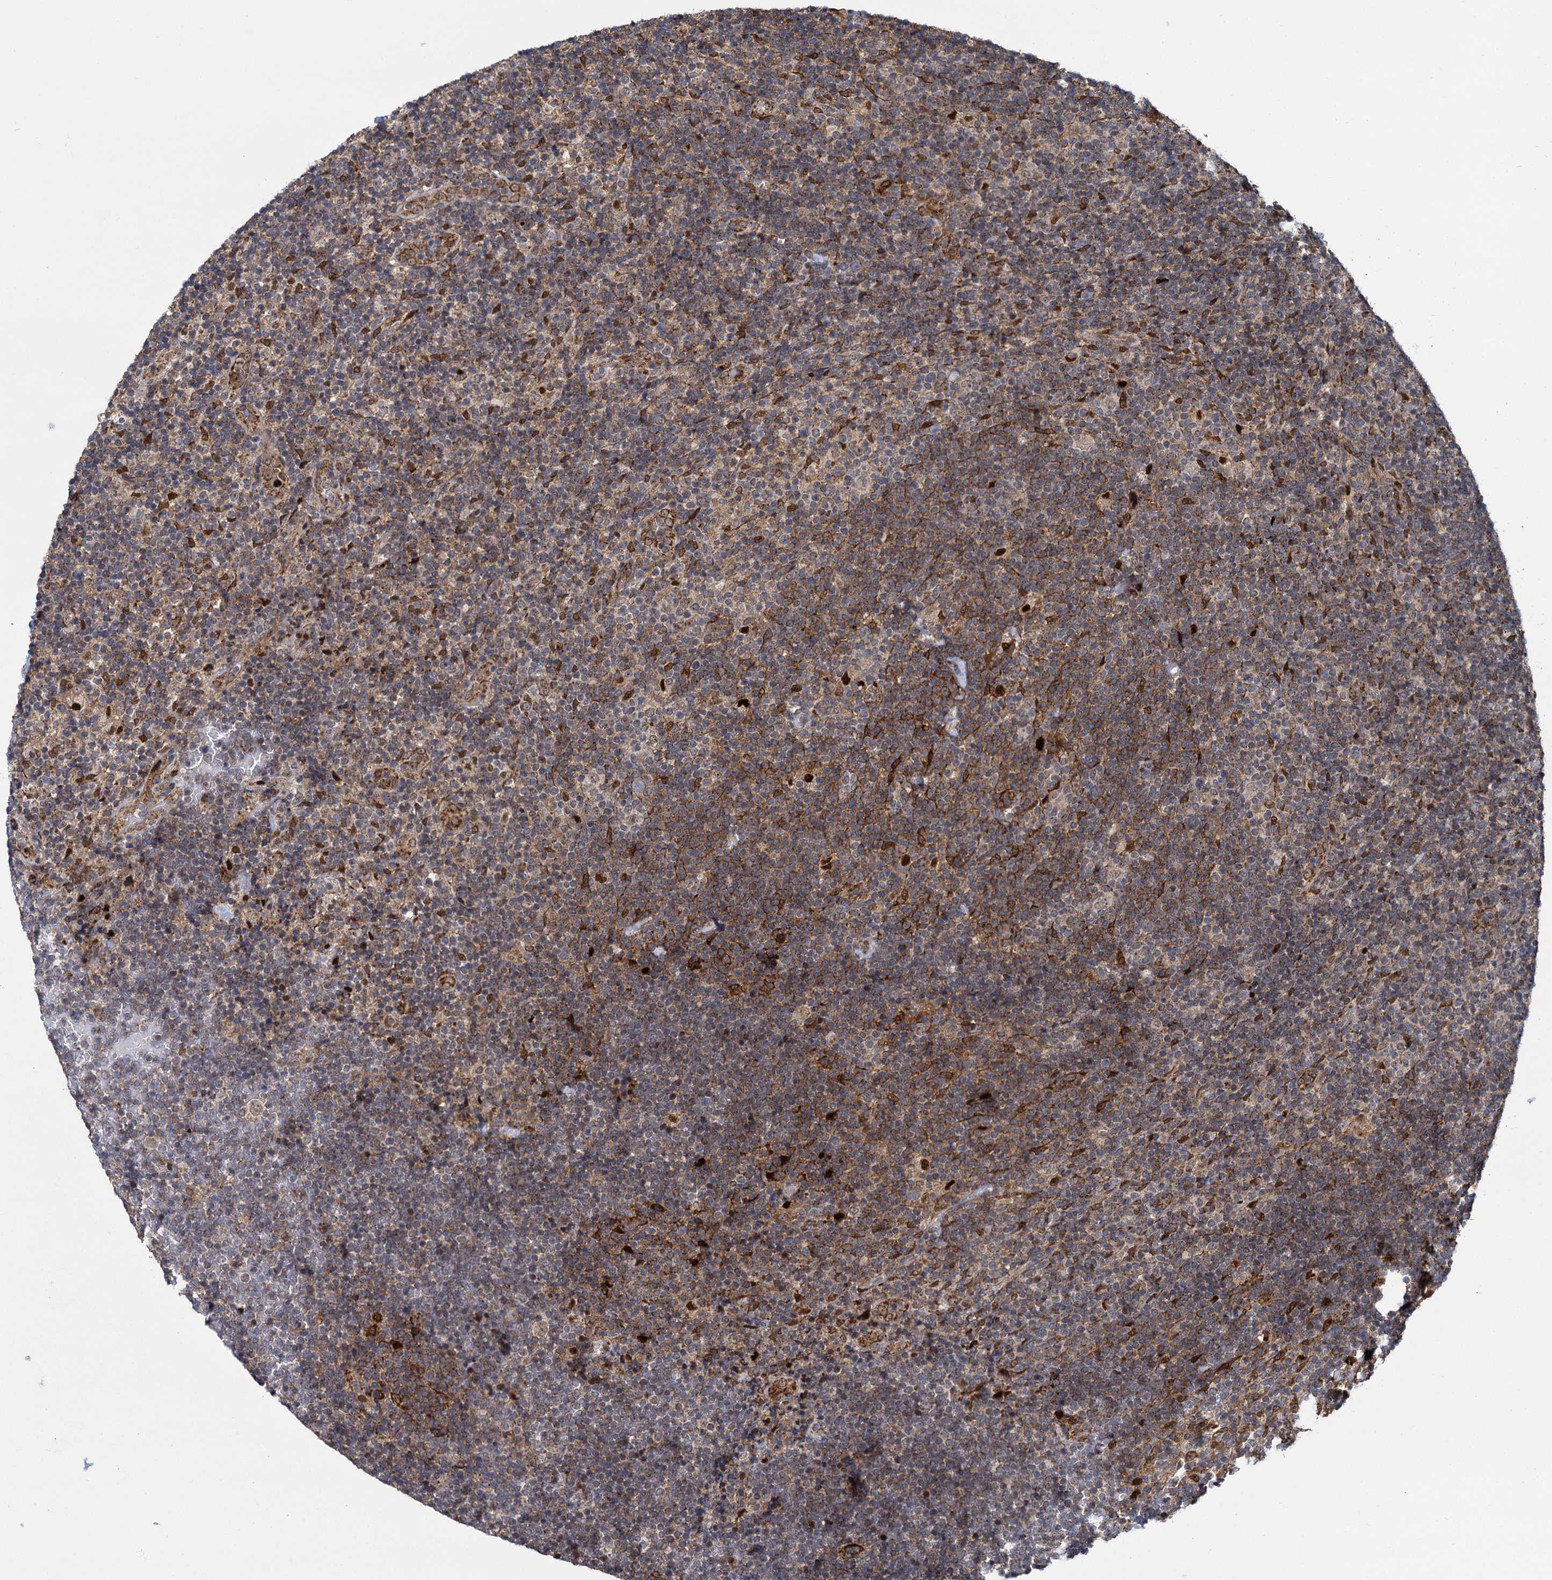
{"staining": {"intensity": "negative", "quantity": "none", "location": "none"}, "tissue": "lymphoma", "cell_type": "Tumor cells", "image_type": "cancer", "snomed": [{"axis": "morphology", "description": "Hodgkin's disease, NOS"}, {"axis": "topography", "description": "Lymph node"}], "caption": "This is an IHC image of lymphoma. There is no expression in tumor cells.", "gene": "GAL3ST4", "patient": {"sex": "female", "age": 57}}